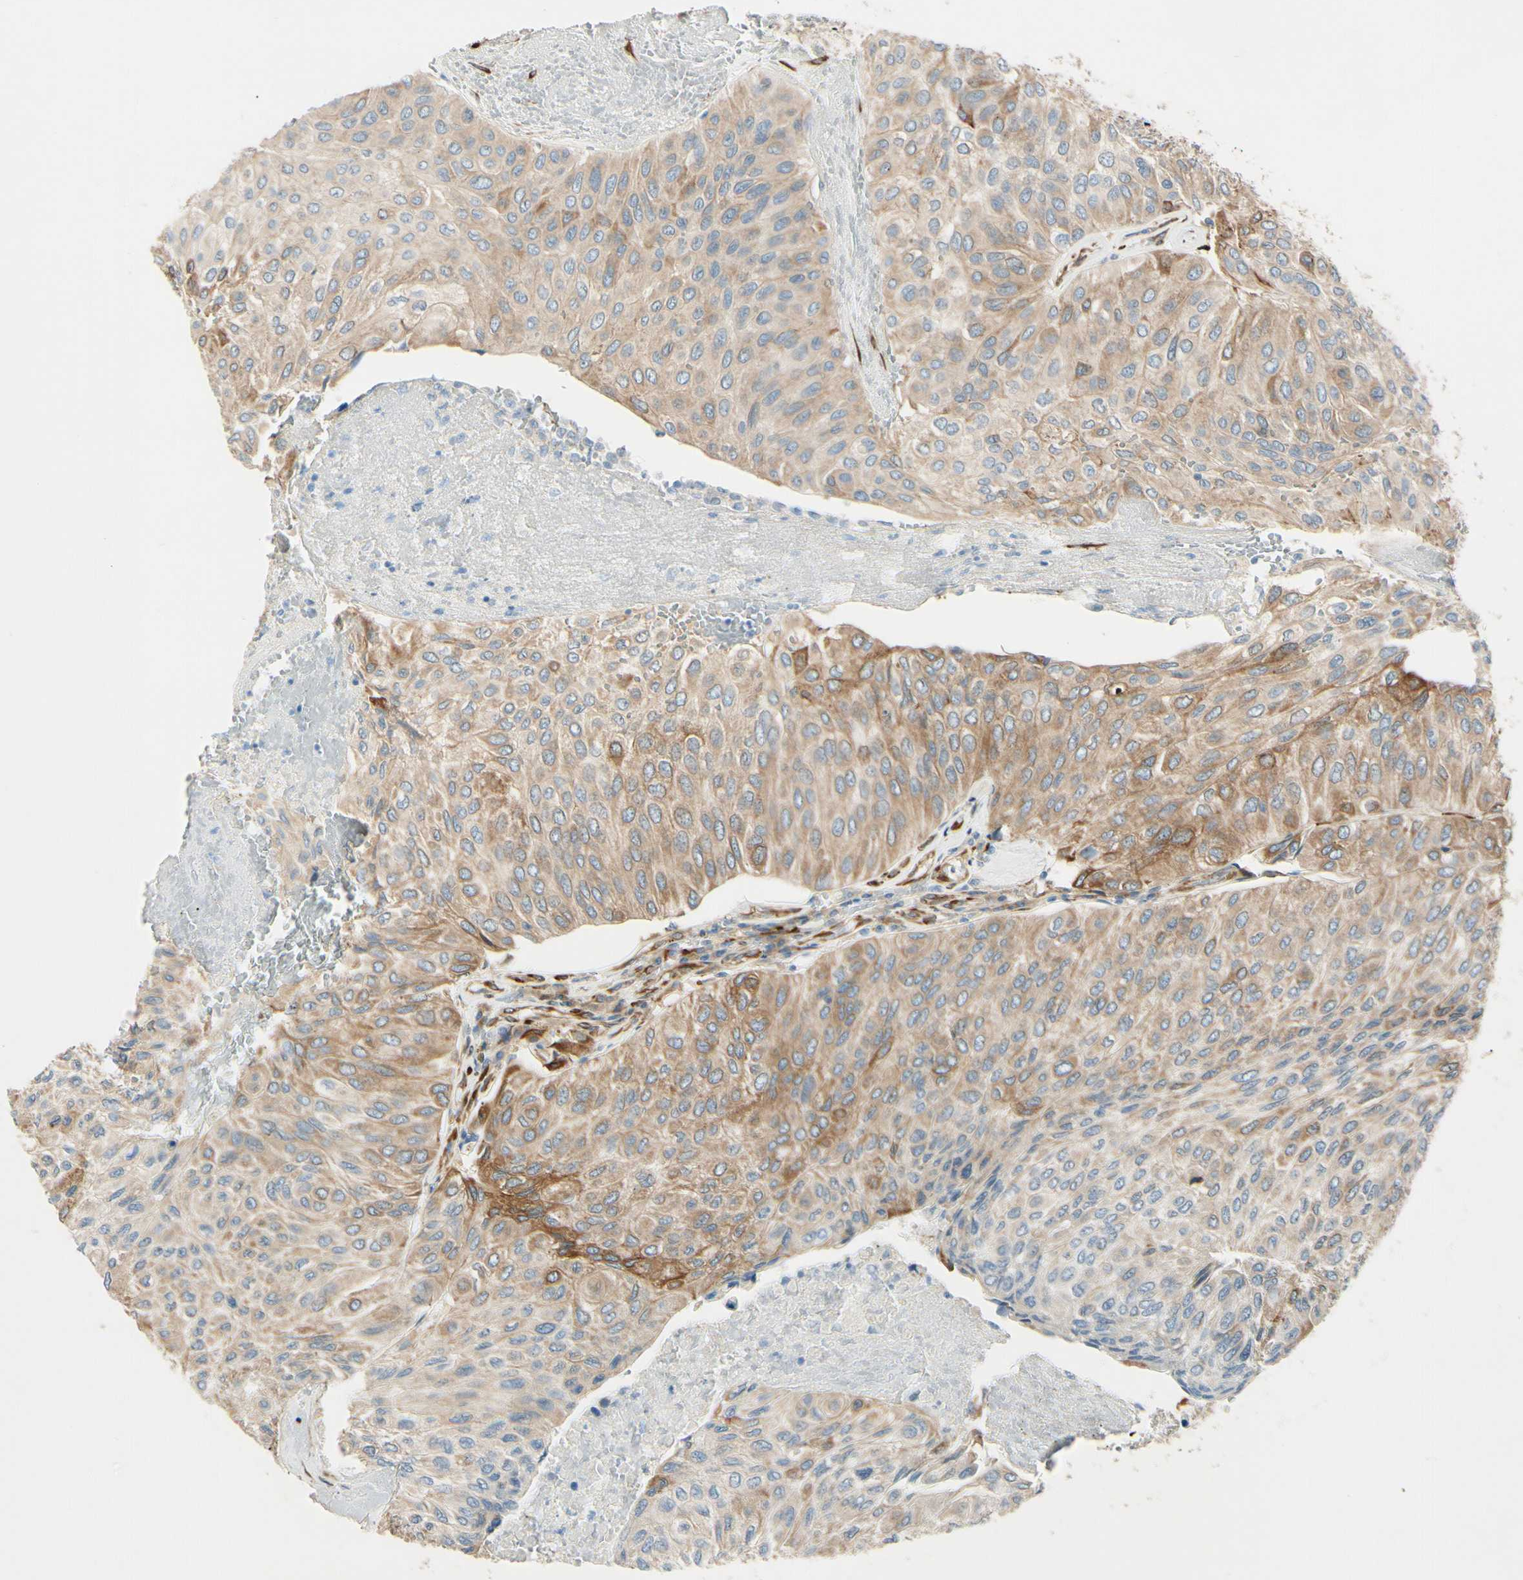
{"staining": {"intensity": "moderate", "quantity": "25%-75%", "location": "cytoplasmic/membranous"}, "tissue": "urothelial cancer", "cell_type": "Tumor cells", "image_type": "cancer", "snomed": [{"axis": "morphology", "description": "Urothelial carcinoma, High grade"}, {"axis": "topography", "description": "Urinary bladder"}], "caption": "This is a micrograph of IHC staining of high-grade urothelial carcinoma, which shows moderate staining in the cytoplasmic/membranous of tumor cells.", "gene": "FKBP7", "patient": {"sex": "male", "age": 66}}